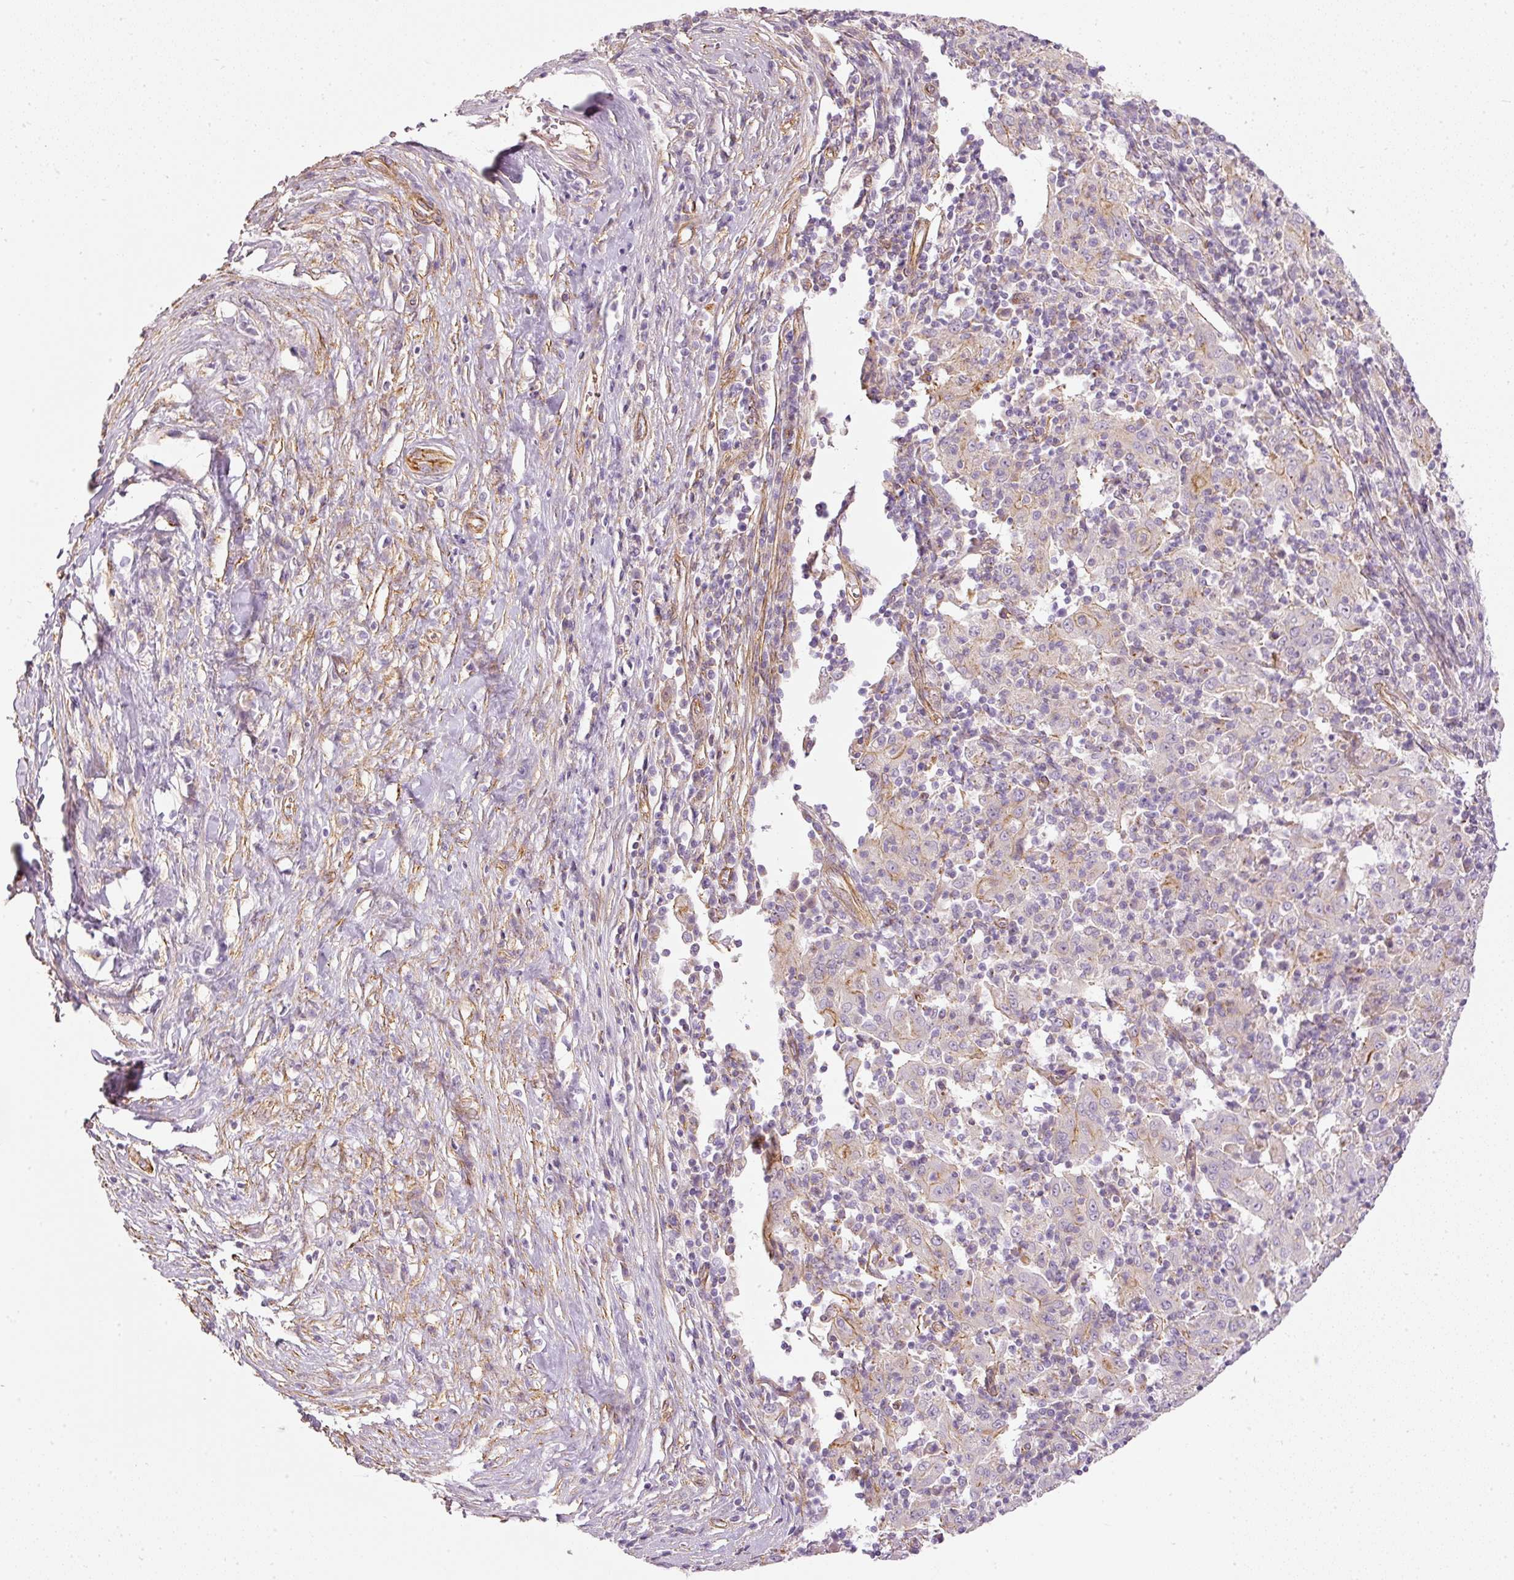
{"staining": {"intensity": "negative", "quantity": "none", "location": "none"}, "tissue": "pancreatic cancer", "cell_type": "Tumor cells", "image_type": "cancer", "snomed": [{"axis": "morphology", "description": "Adenocarcinoma, NOS"}, {"axis": "topography", "description": "Pancreas"}], "caption": "DAB (3,3'-diaminobenzidine) immunohistochemical staining of pancreatic adenocarcinoma shows no significant positivity in tumor cells. (DAB immunohistochemistry, high magnification).", "gene": "OSR2", "patient": {"sex": "male", "age": 63}}